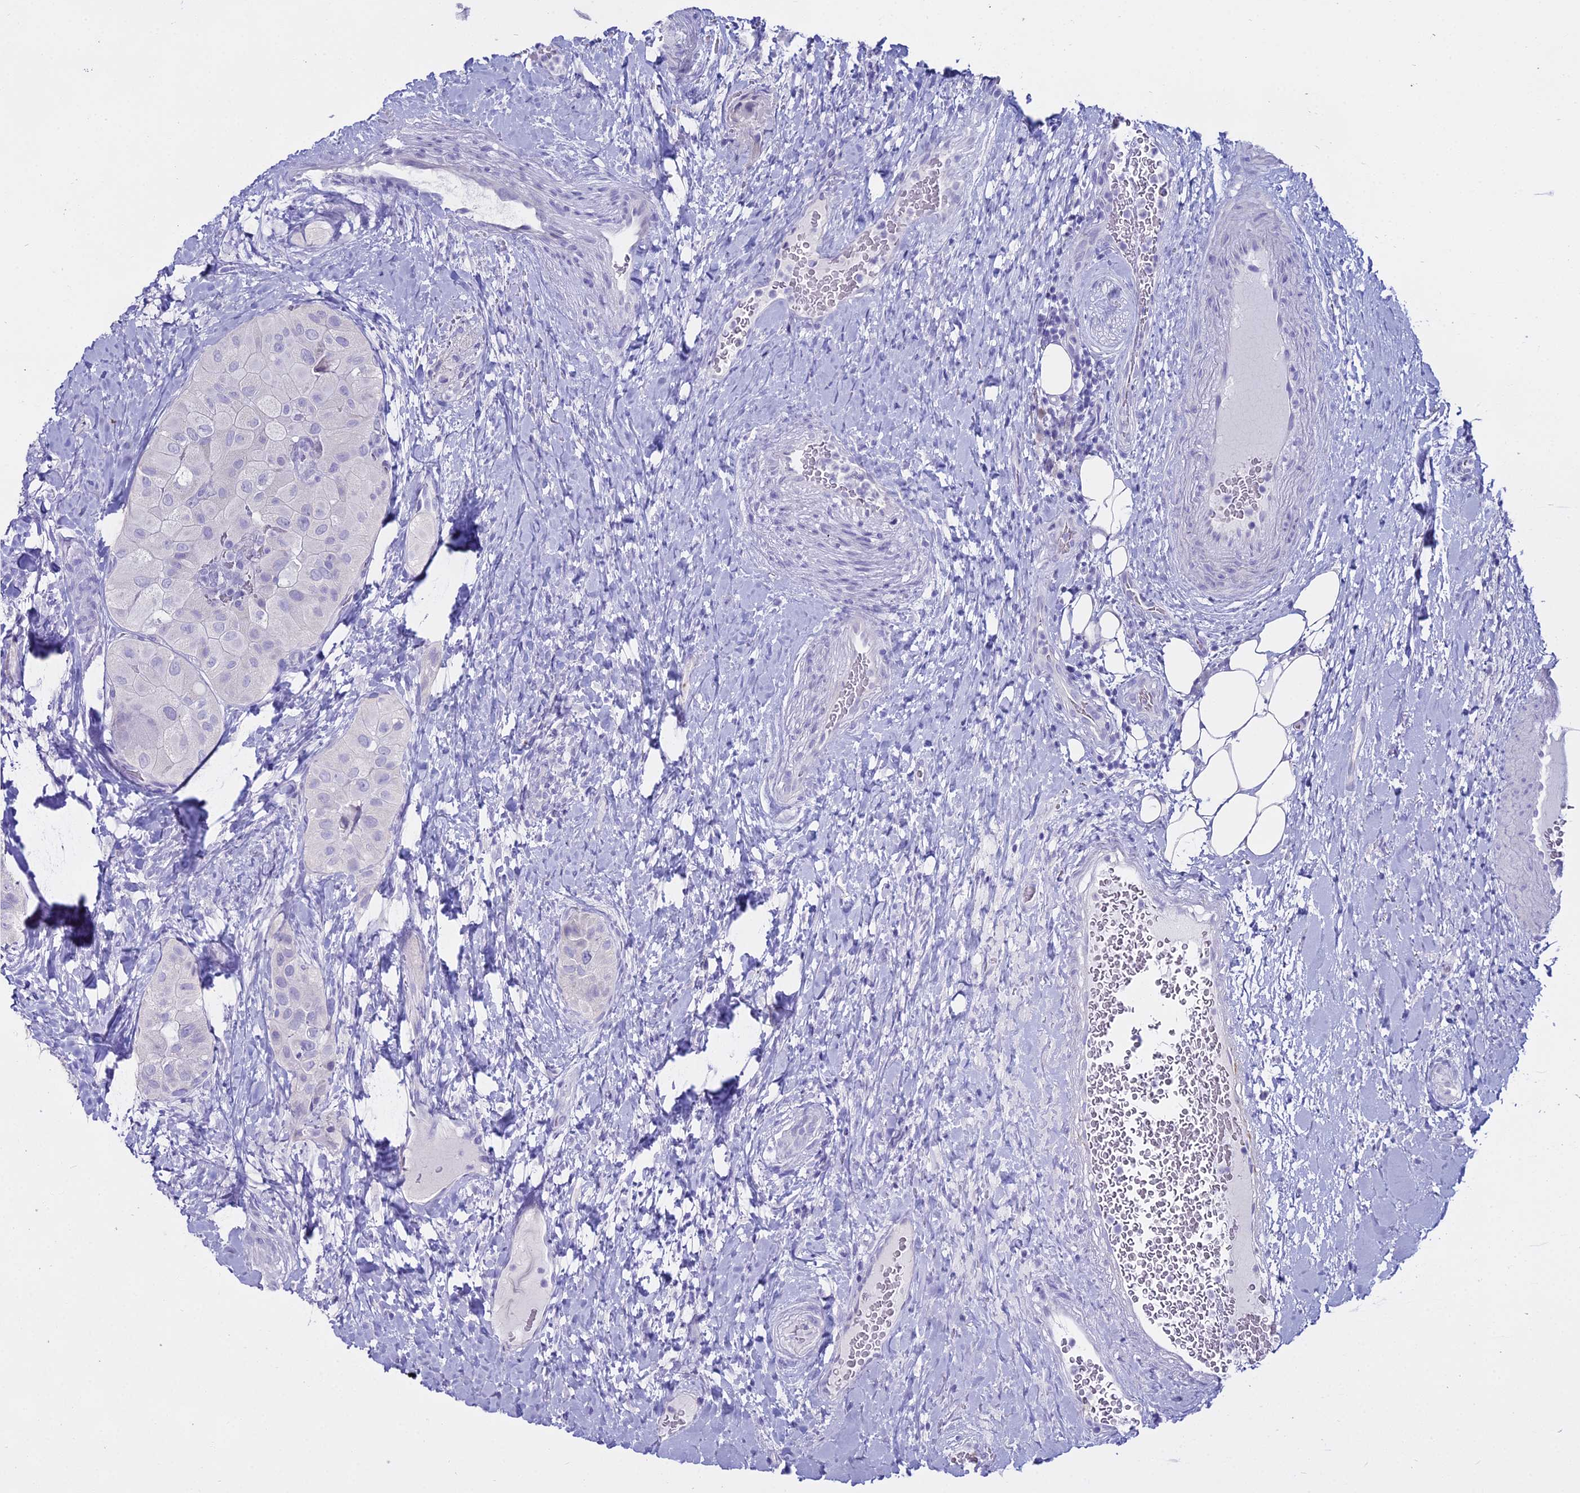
{"staining": {"intensity": "negative", "quantity": "none", "location": "none"}, "tissue": "thyroid cancer", "cell_type": "Tumor cells", "image_type": "cancer", "snomed": [{"axis": "morphology", "description": "Normal tissue, NOS"}, {"axis": "morphology", "description": "Papillary adenocarcinoma, NOS"}, {"axis": "topography", "description": "Thyroid gland"}], "caption": "Histopathology image shows no significant protein expression in tumor cells of thyroid cancer.", "gene": "ALPP", "patient": {"sex": "female", "age": 59}}